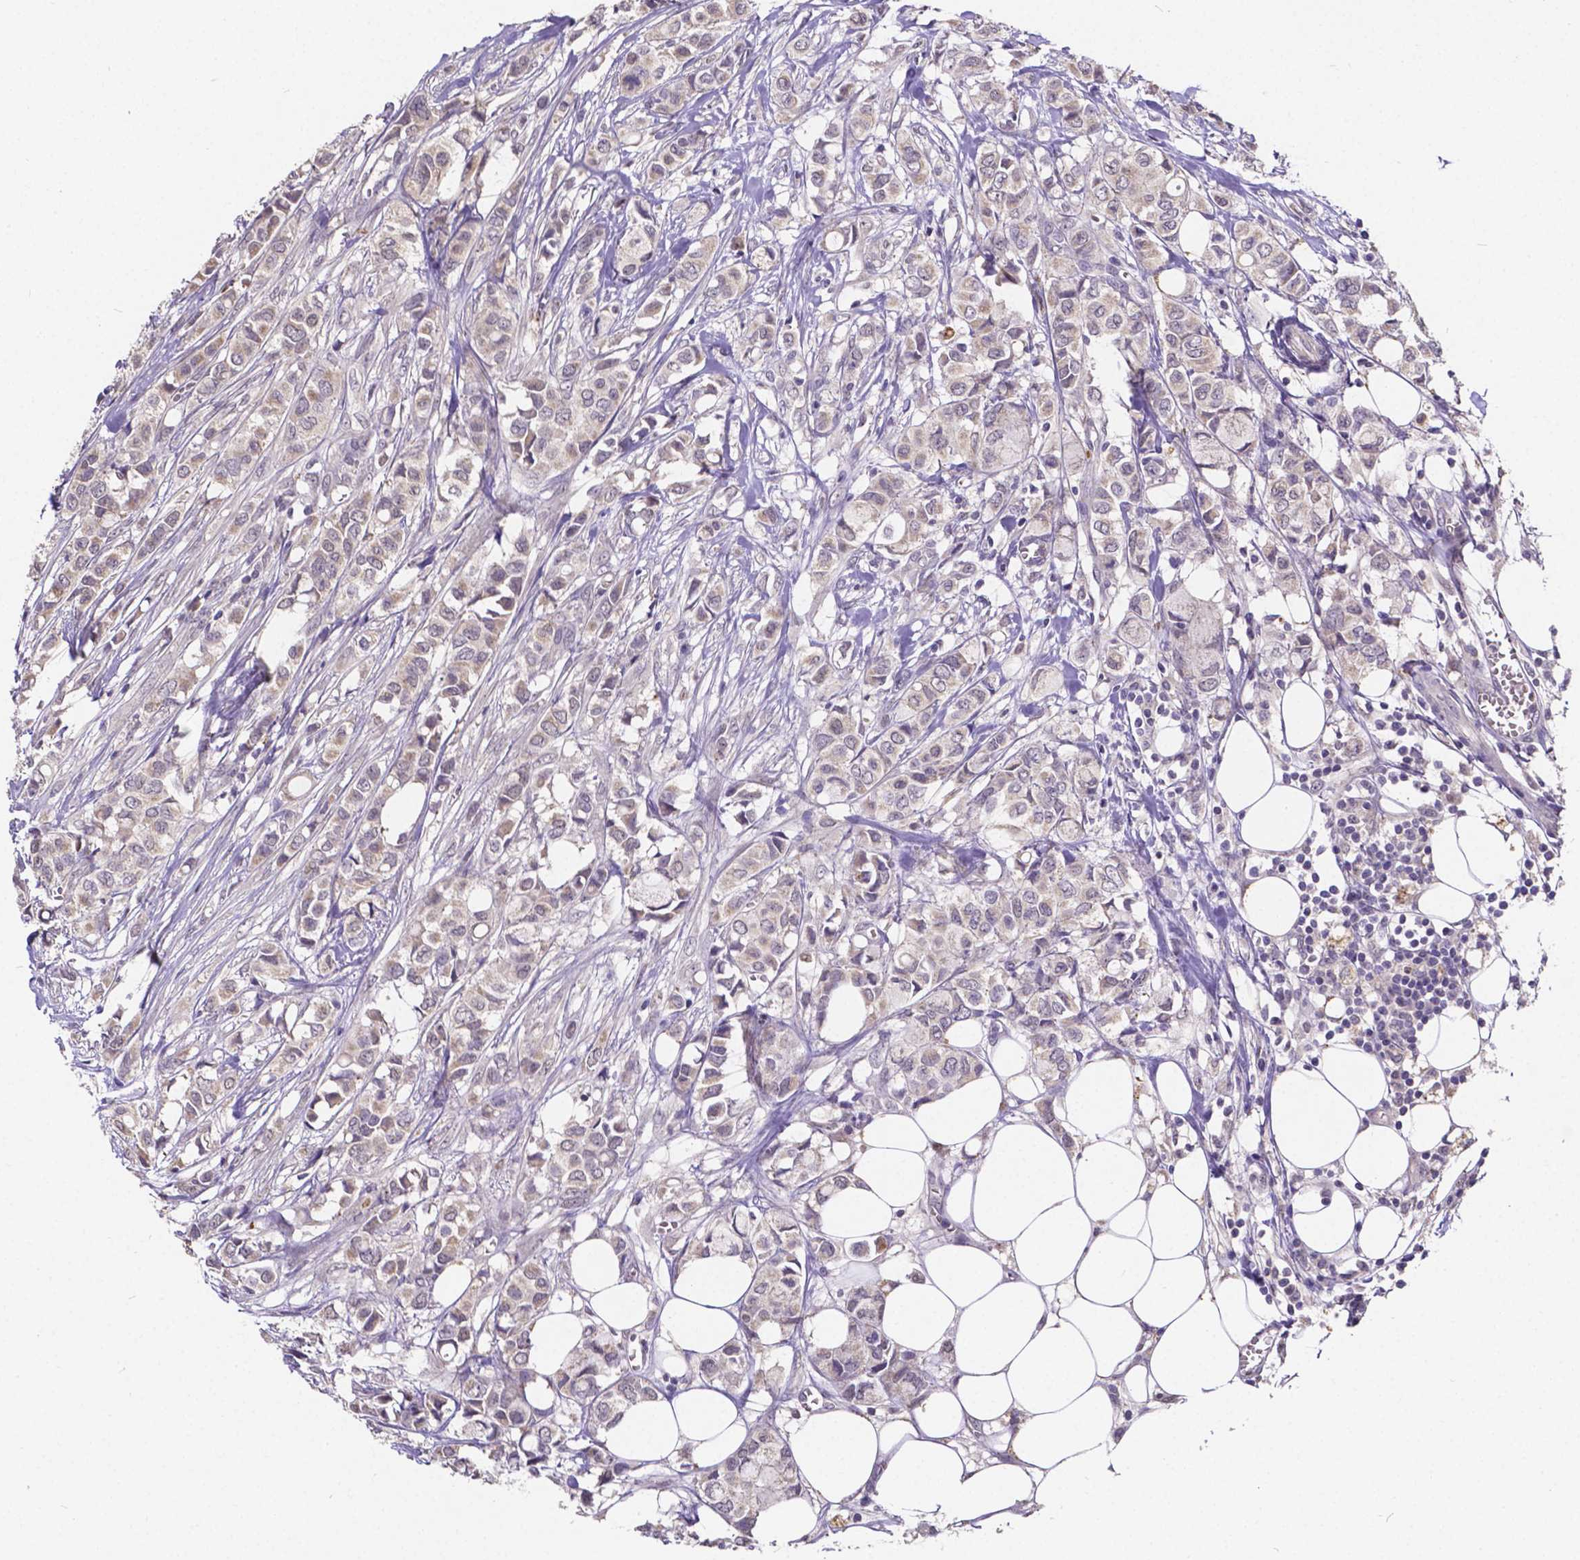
{"staining": {"intensity": "weak", "quantity": "25%-75%", "location": "cytoplasmic/membranous"}, "tissue": "breast cancer", "cell_type": "Tumor cells", "image_type": "cancer", "snomed": [{"axis": "morphology", "description": "Duct carcinoma"}, {"axis": "topography", "description": "Breast"}], "caption": "This is an image of immunohistochemistry staining of breast cancer, which shows weak staining in the cytoplasmic/membranous of tumor cells.", "gene": "CTNNA2", "patient": {"sex": "female", "age": 85}}